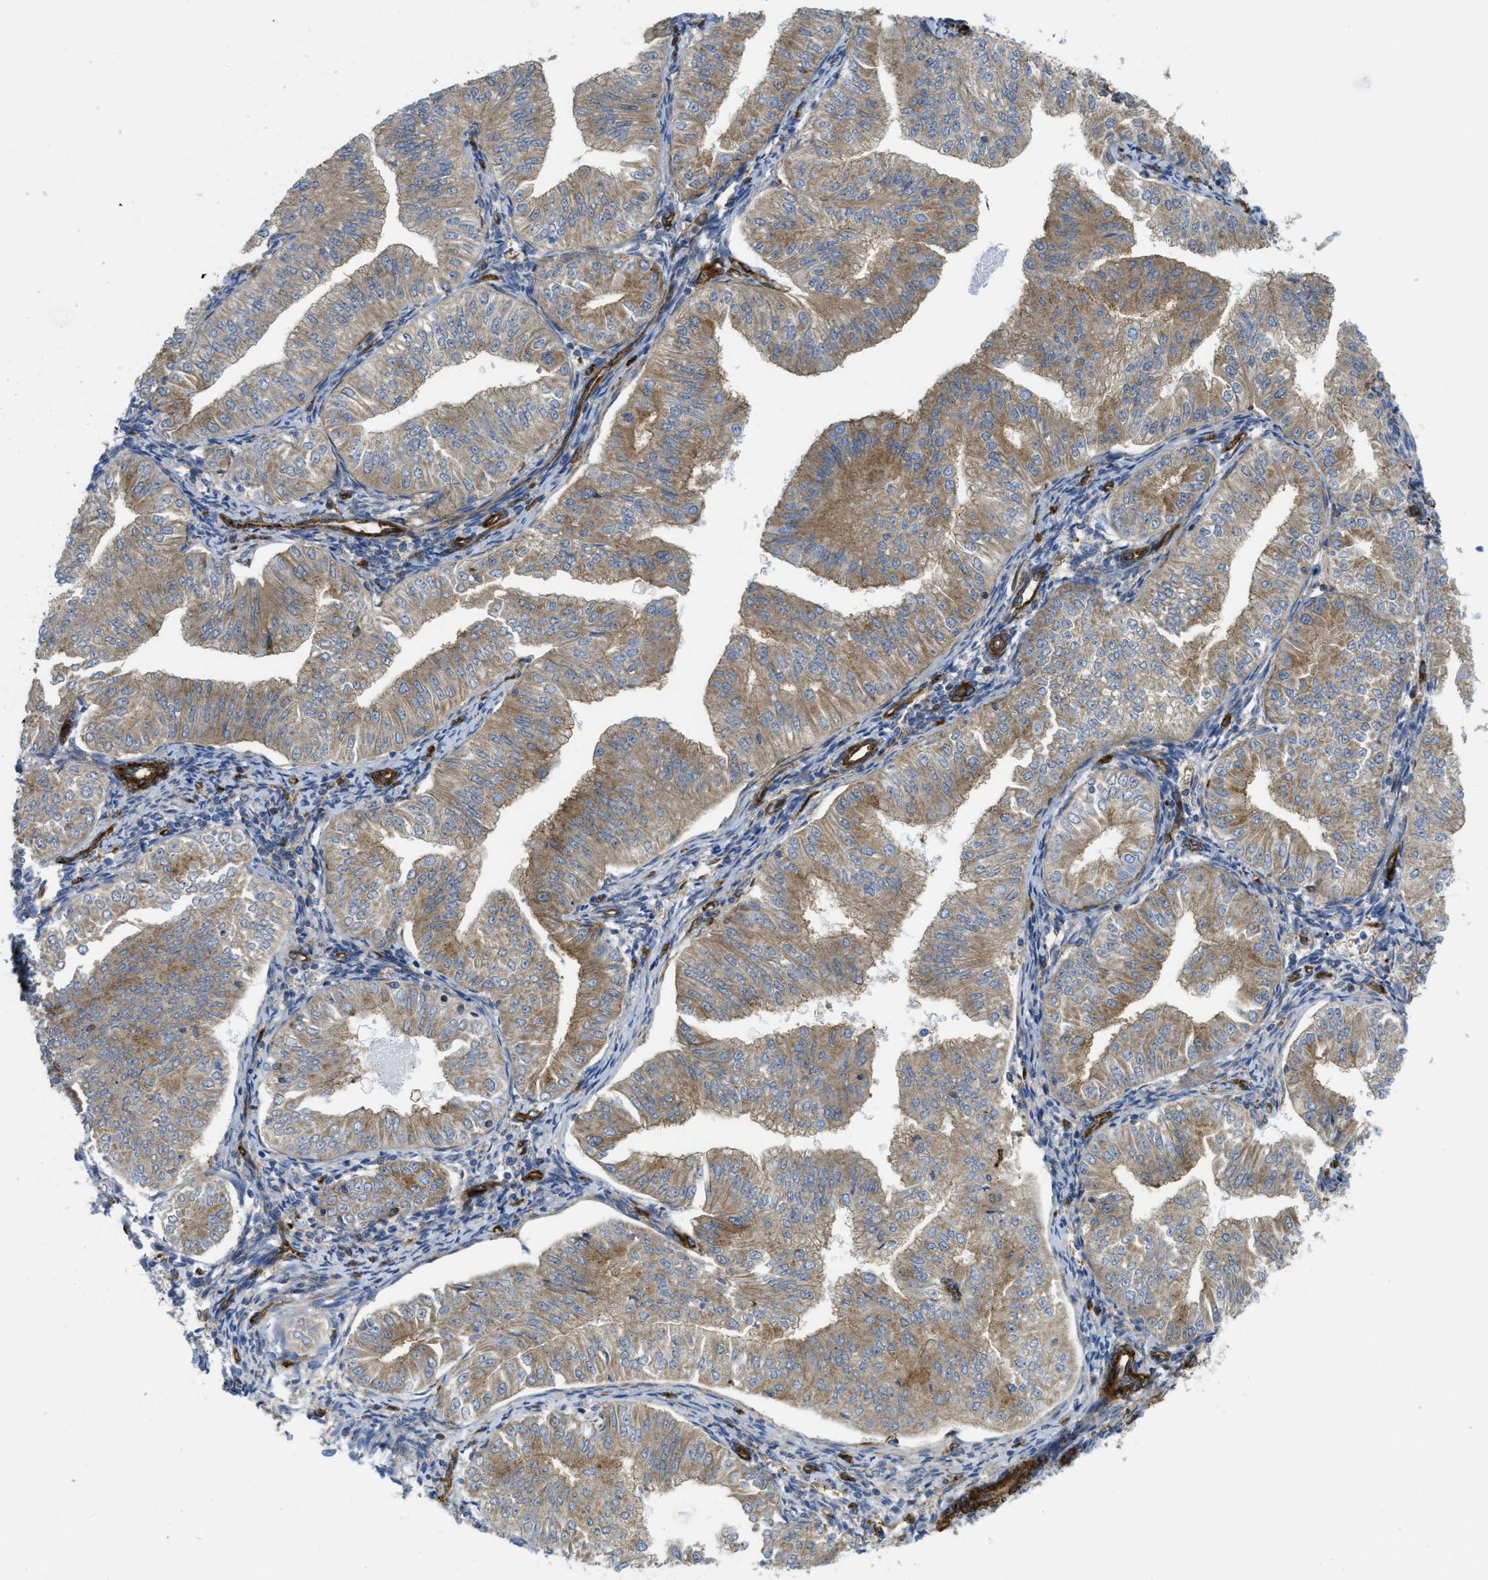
{"staining": {"intensity": "moderate", "quantity": ">75%", "location": "cytoplasmic/membranous"}, "tissue": "endometrial cancer", "cell_type": "Tumor cells", "image_type": "cancer", "snomed": [{"axis": "morphology", "description": "Normal tissue, NOS"}, {"axis": "morphology", "description": "Adenocarcinoma, NOS"}, {"axis": "topography", "description": "Endometrium"}], "caption": "Adenocarcinoma (endometrial) stained with IHC shows moderate cytoplasmic/membranous expression in about >75% of tumor cells.", "gene": "HIP1", "patient": {"sex": "female", "age": 53}}